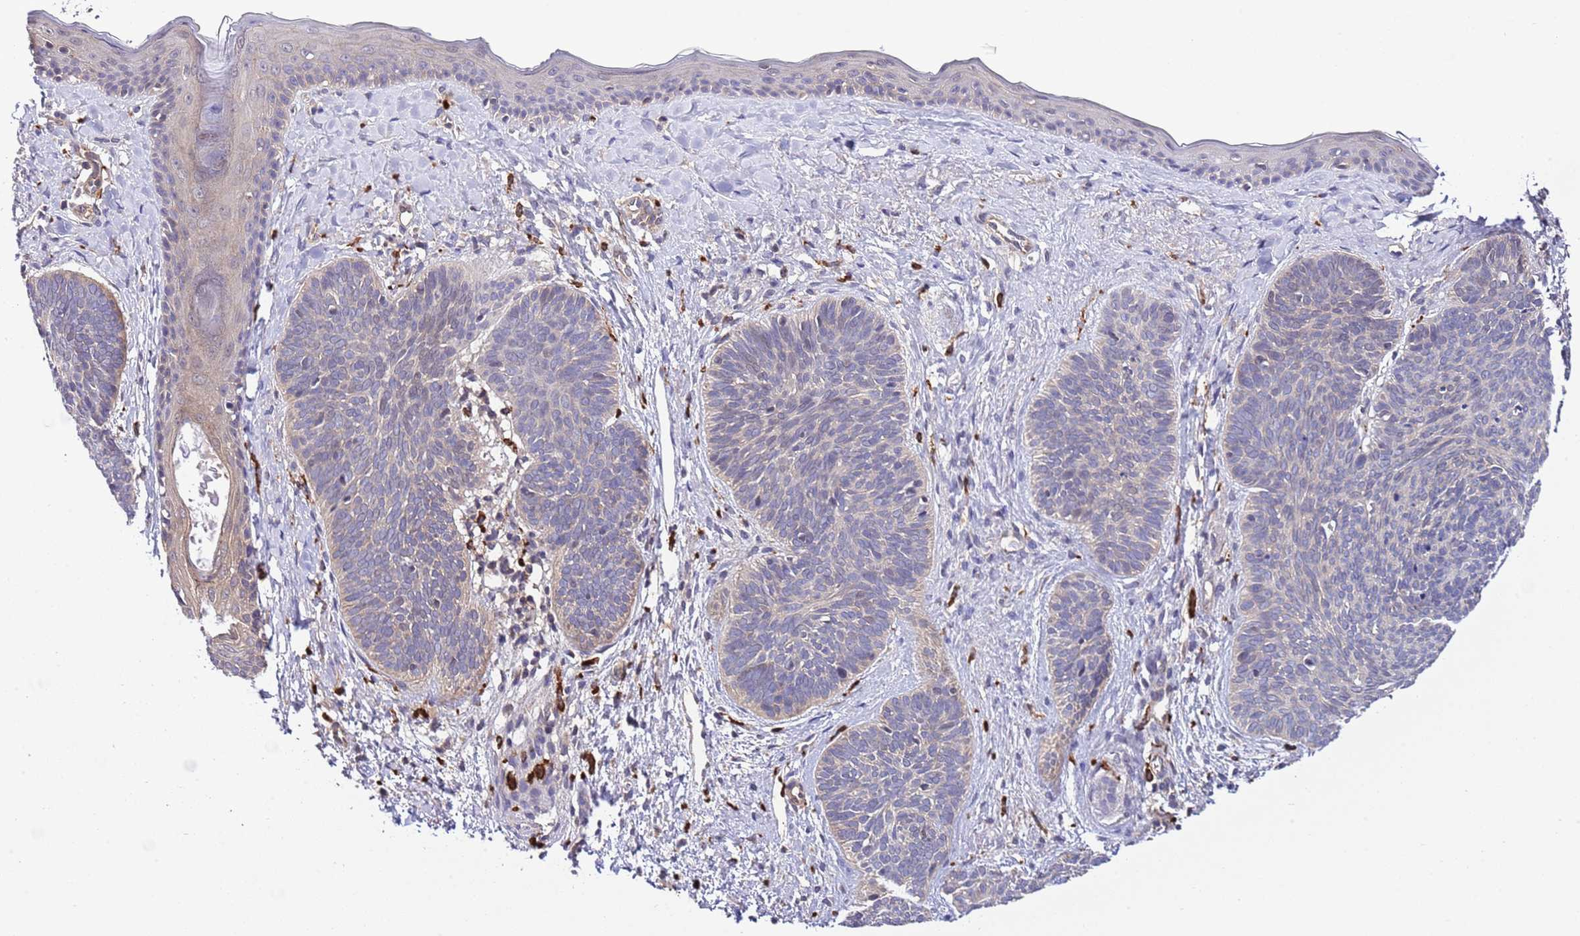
{"staining": {"intensity": "negative", "quantity": "none", "location": "none"}, "tissue": "skin cancer", "cell_type": "Tumor cells", "image_type": "cancer", "snomed": [{"axis": "morphology", "description": "Basal cell carcinoma"}, {"axis": "topography", "description": "Skin"}], "caption": "Human skin cancer (basal cell carcinoma) stained for a protein using IHC shows no positivity in tumor cells.", "gene": "DONSON", "patient": {"sex": "female", "age": 81}}